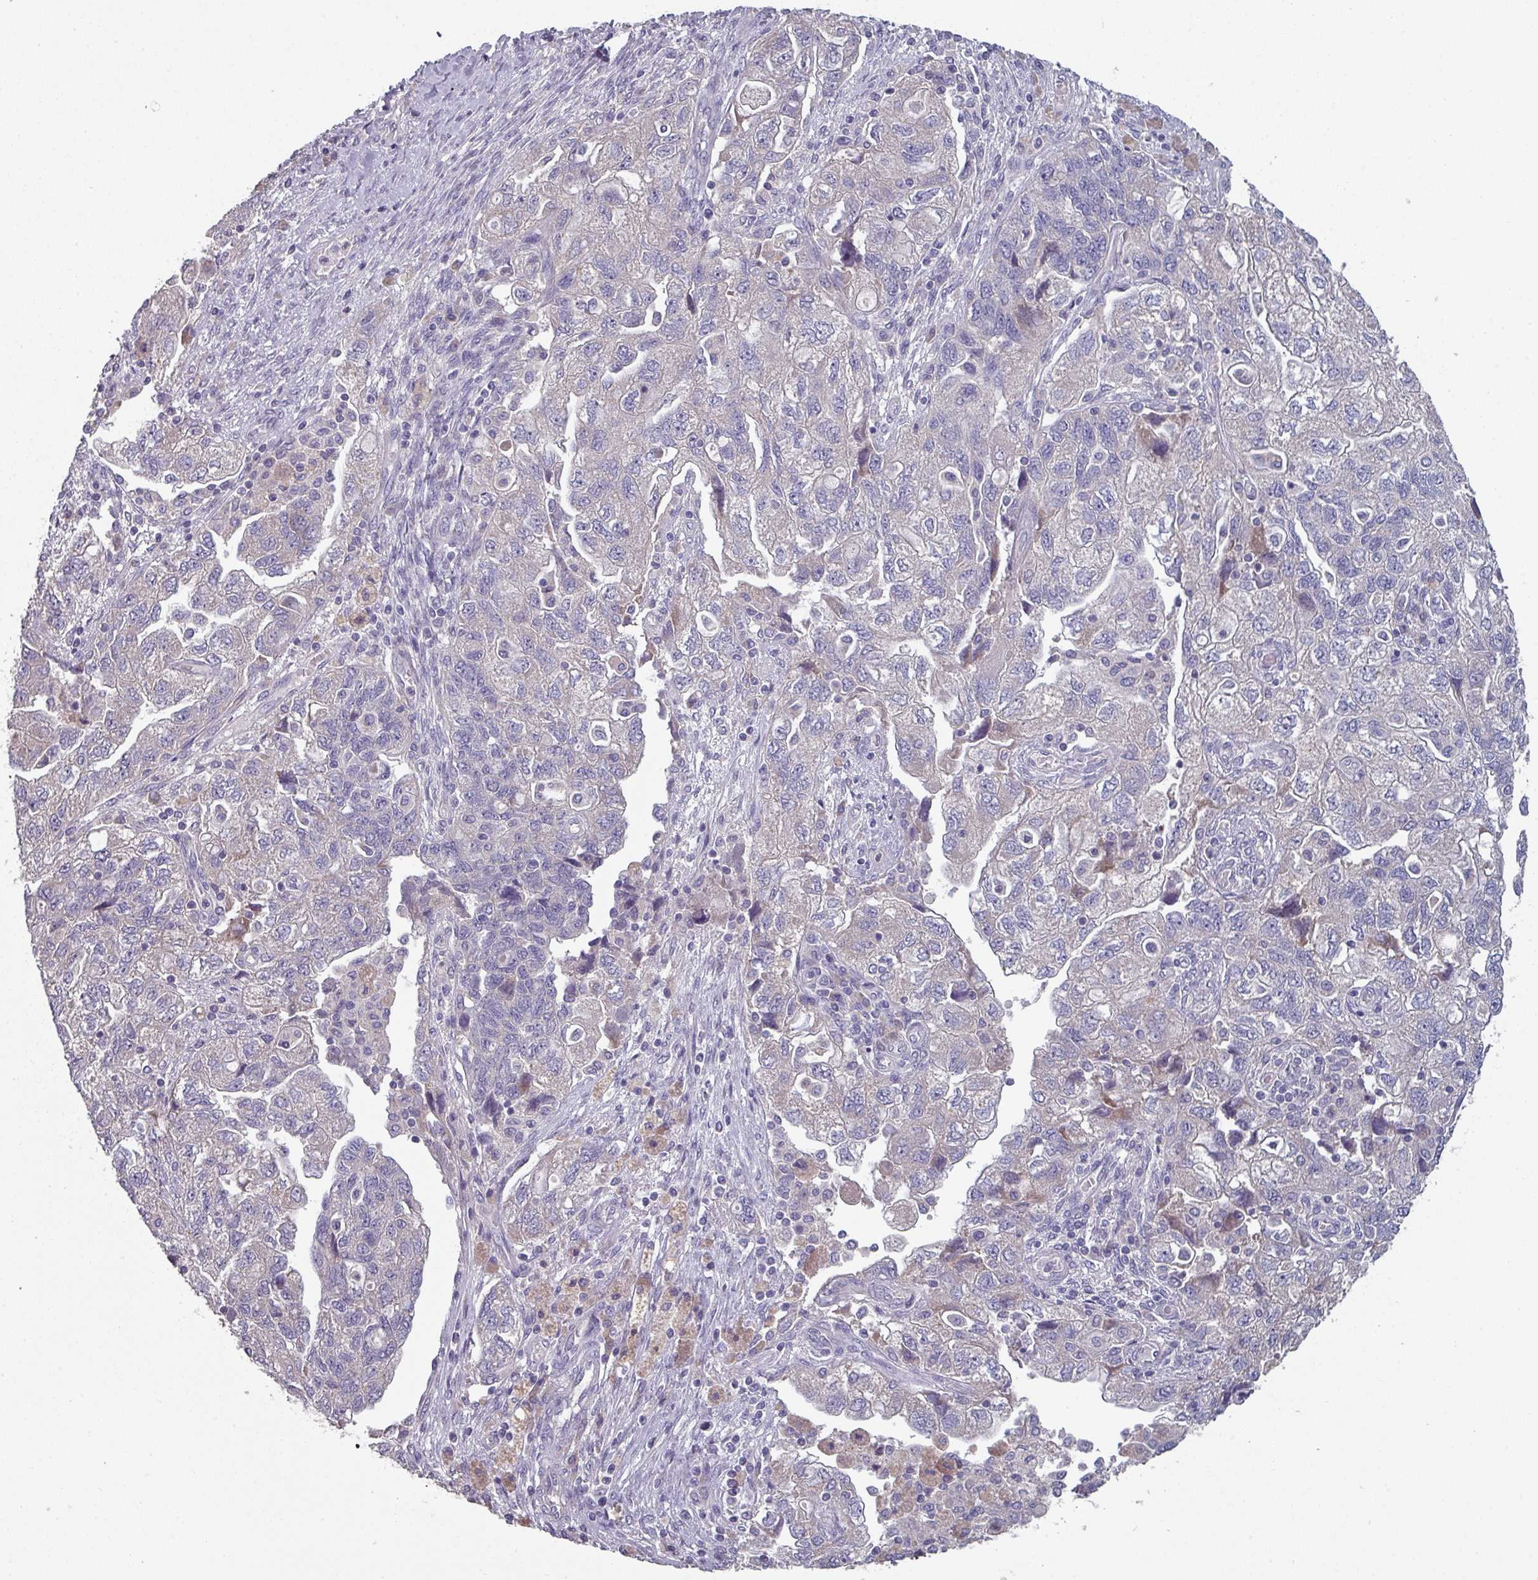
{"staining": {"intensity": "negative", "quantity": "none", "location": "none"}, "tissue": "ovarian cancer", "cell_type": "Tumor cells", "image_type": "cancer", "snomed": [{"axis": "morphology", "description": "Carcinoma, NOS"}, {"axis": "morphology", "description": "Cystadenocarcinoma, serous, NOS"}, {"axis": "topography", "description": "Ovary"}], "caption": "The immunohistochemistry photomicrograph has no significant expression in tumor cells of ovarian cancer (carcinoma) tissue. (DAB IHC, high magnification).", "gene": "PRAMEF8", "patient": {"sex": "female", "age": 69}}